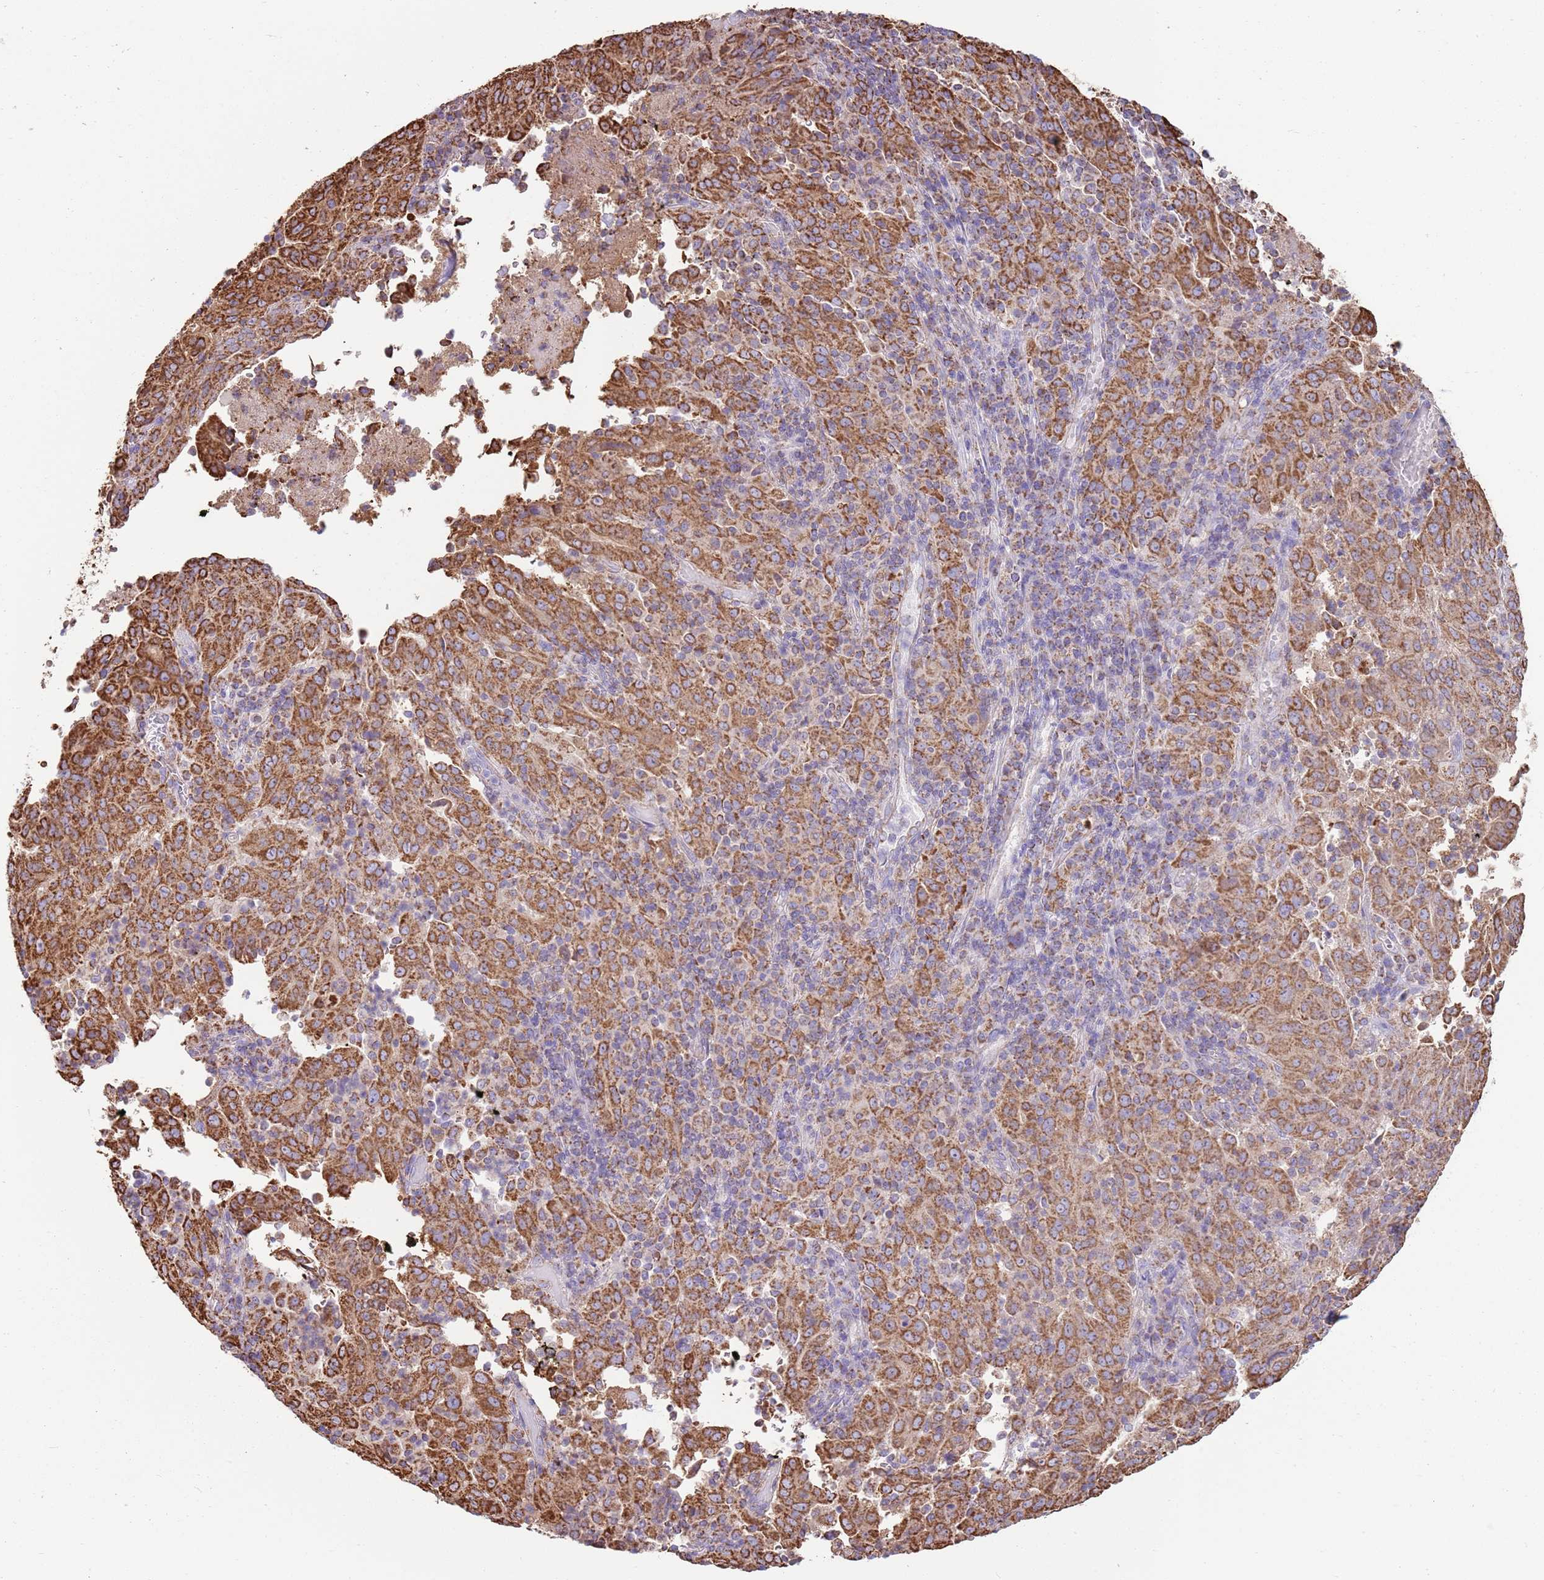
{"staining": {"intensity": "moderate", "quantity": ">75%", "location": "cytoplasmic/membranous"}, "tissue": "pancreatic cancer", "cell_type": "Tumor cells", "image_type": "cancer", "snomed": [{"axis": "morphology", "description": "Adenocarcinoma, NOS"}, {"axis": "topography", "description": "Pancreas"}], "caption": "Immunohistochemical staining of human pancreatic adenocarcinoma displays medium levels of moderate cytoplasmic/membranous protein positivity in approximately >75% of tumor cells. (Brightfield microscopy of DAB IHC at high magnification).", "gene": "TTLL1", "patient": {"sex": "male", "age": 63}}